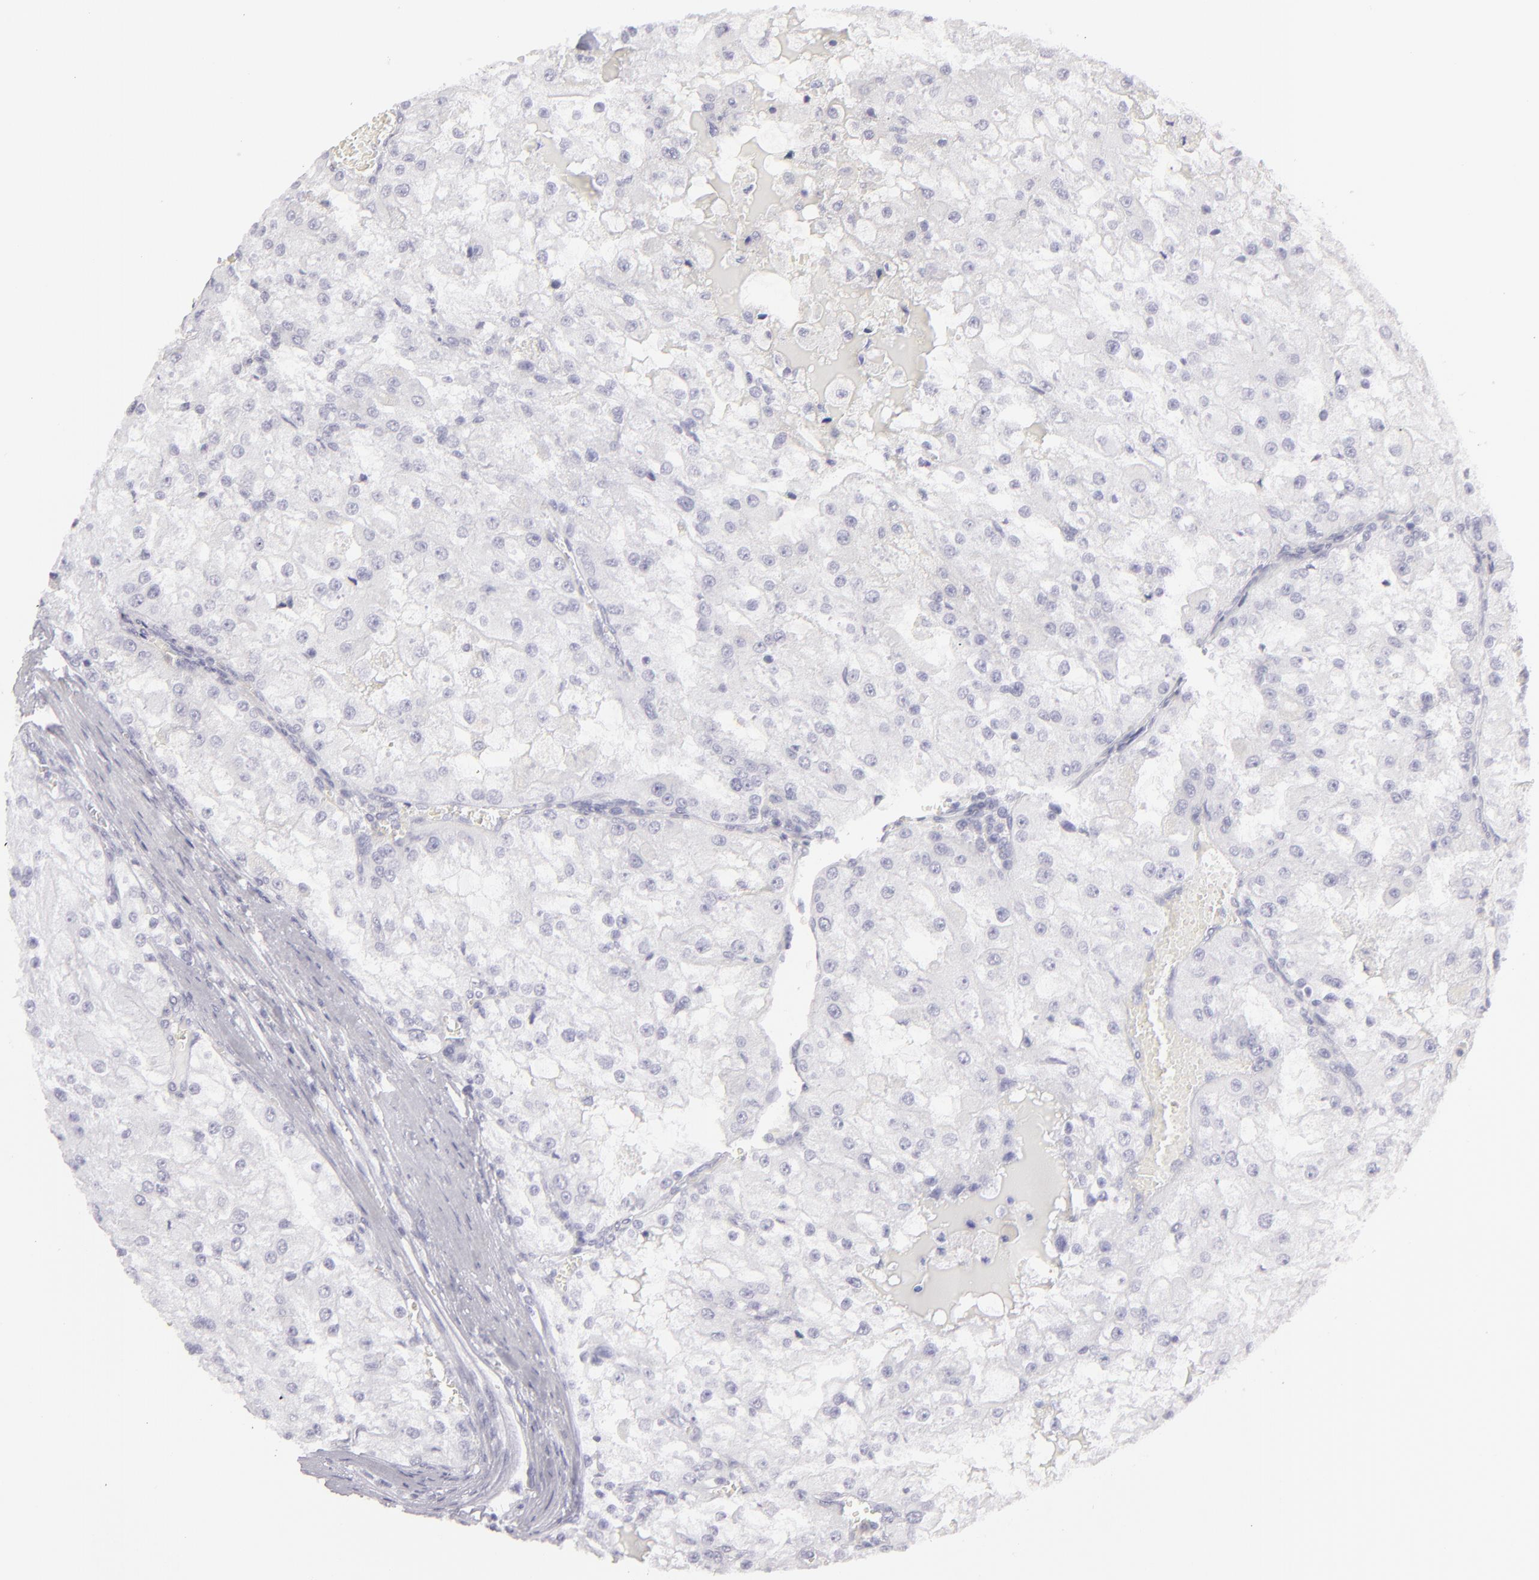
{"staining": {"intensity": "negative", "quantity": "none", "location": "none"}, "tissue": "renal cancer", "cell_type": "Tumor cells", "image_type": "cancer", "snomed": [{"axis": "morphology", "description": "Adenocarcinoma, NOS"}, {"axis": "topography", "description": "Kidney"}], "caption": "High magnification brightfield microscopy of renal cancer stained with DAB (brown) and counterstained with hematoxylin (blue): tumor cells show no significant staining.", "gene": "FLG", "patient": {"sex": "female", "age": 74}}